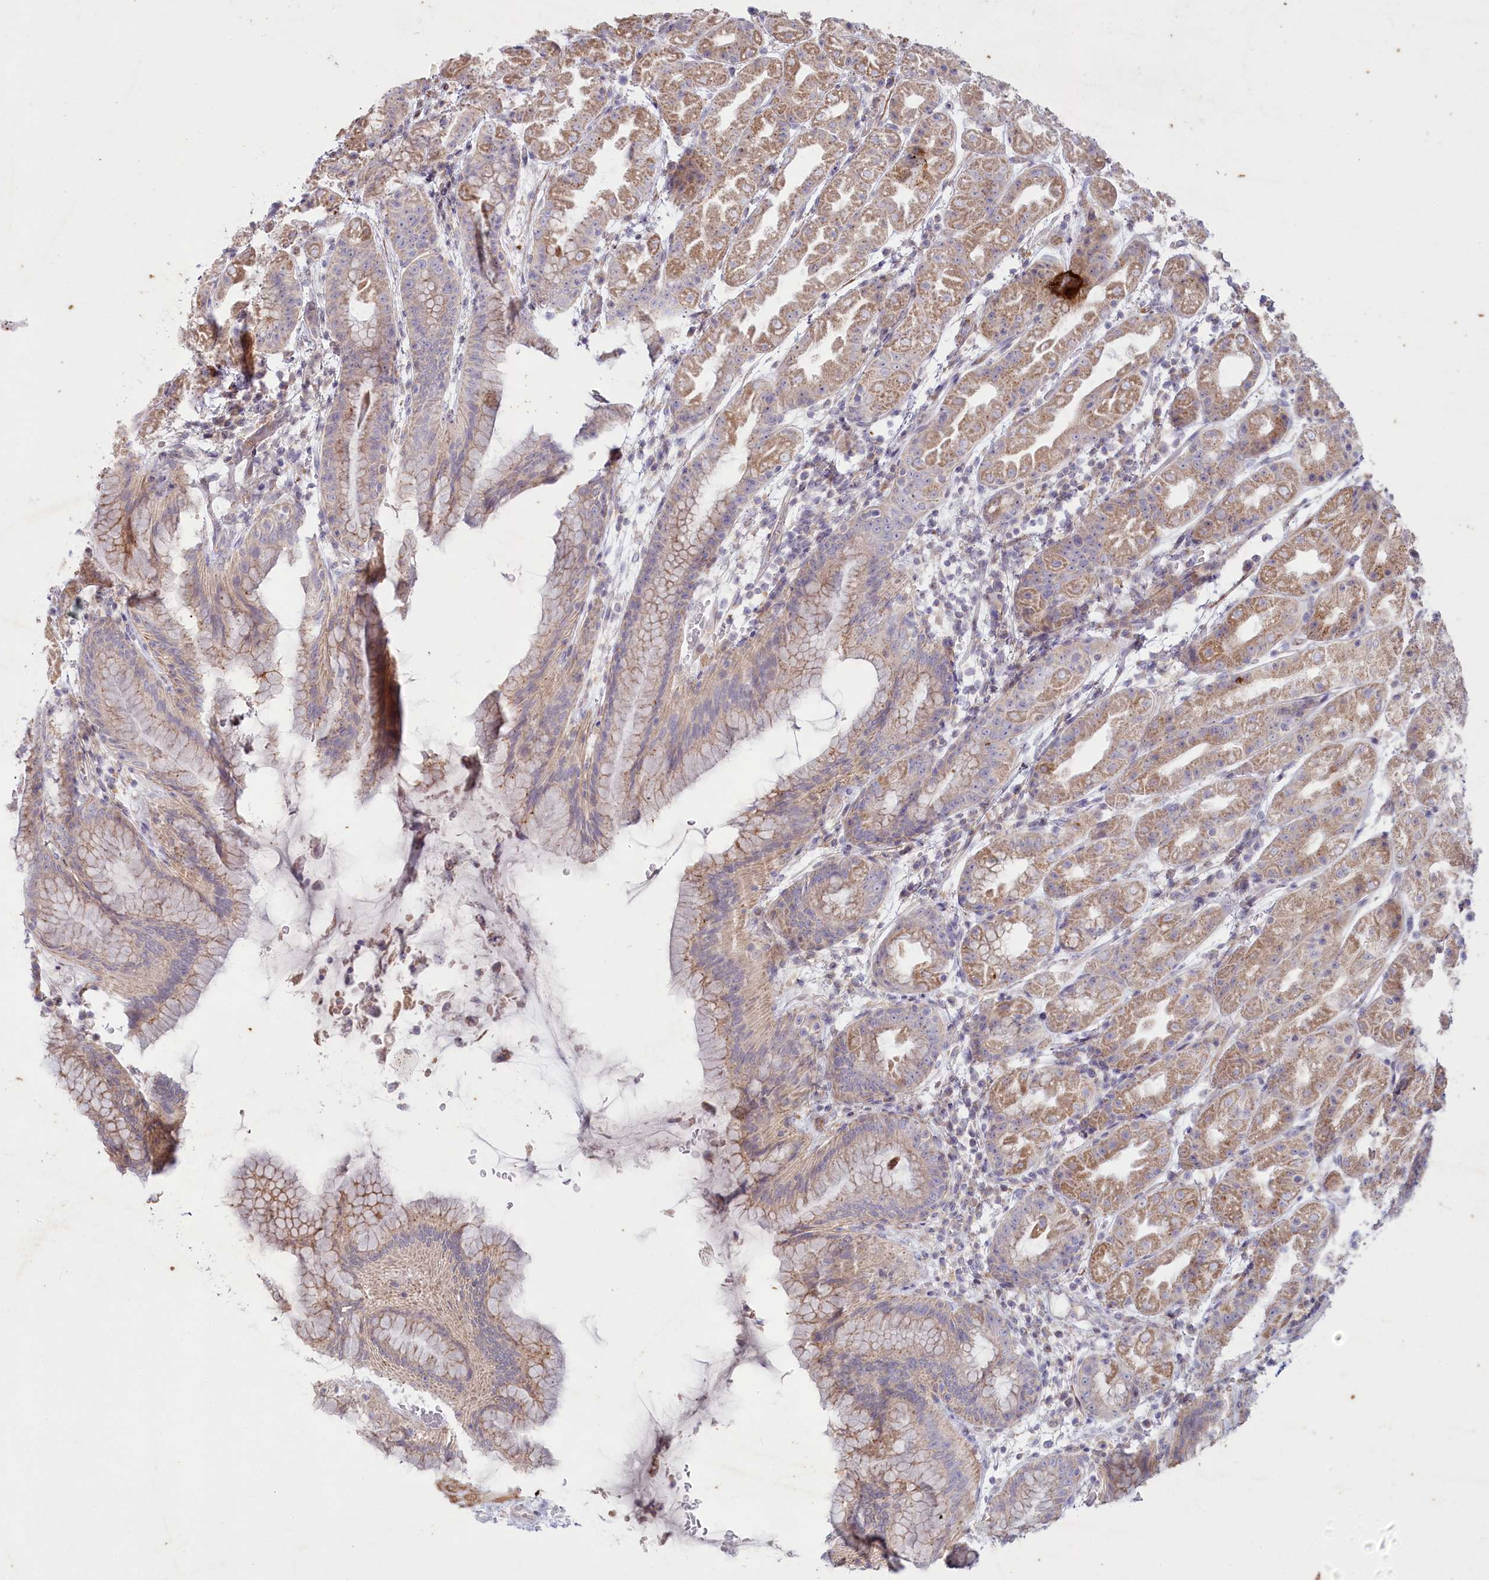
{"staining": {"intensity": "moderate", "quantity": "25%-75%", "location": "cytoplasmic/membranous"}, "tissue": "stomach", "cell_type": "Glandular cells", "image_type": "normal", "snomed": [{"axis": "morphology", "description": "Normal tissue, NOS"}, {"axis": "topography", "description": "Stomach"}], "caption": "This micrograph demonstrates immunohistochemistry (IHC) staining of benign human stomach, with medium moderate cytoplasmic/membranous expression in about 25%-75% of glandular cells.", "gene": "MTG1", "patient": {"sex": "female", "age": 79}}